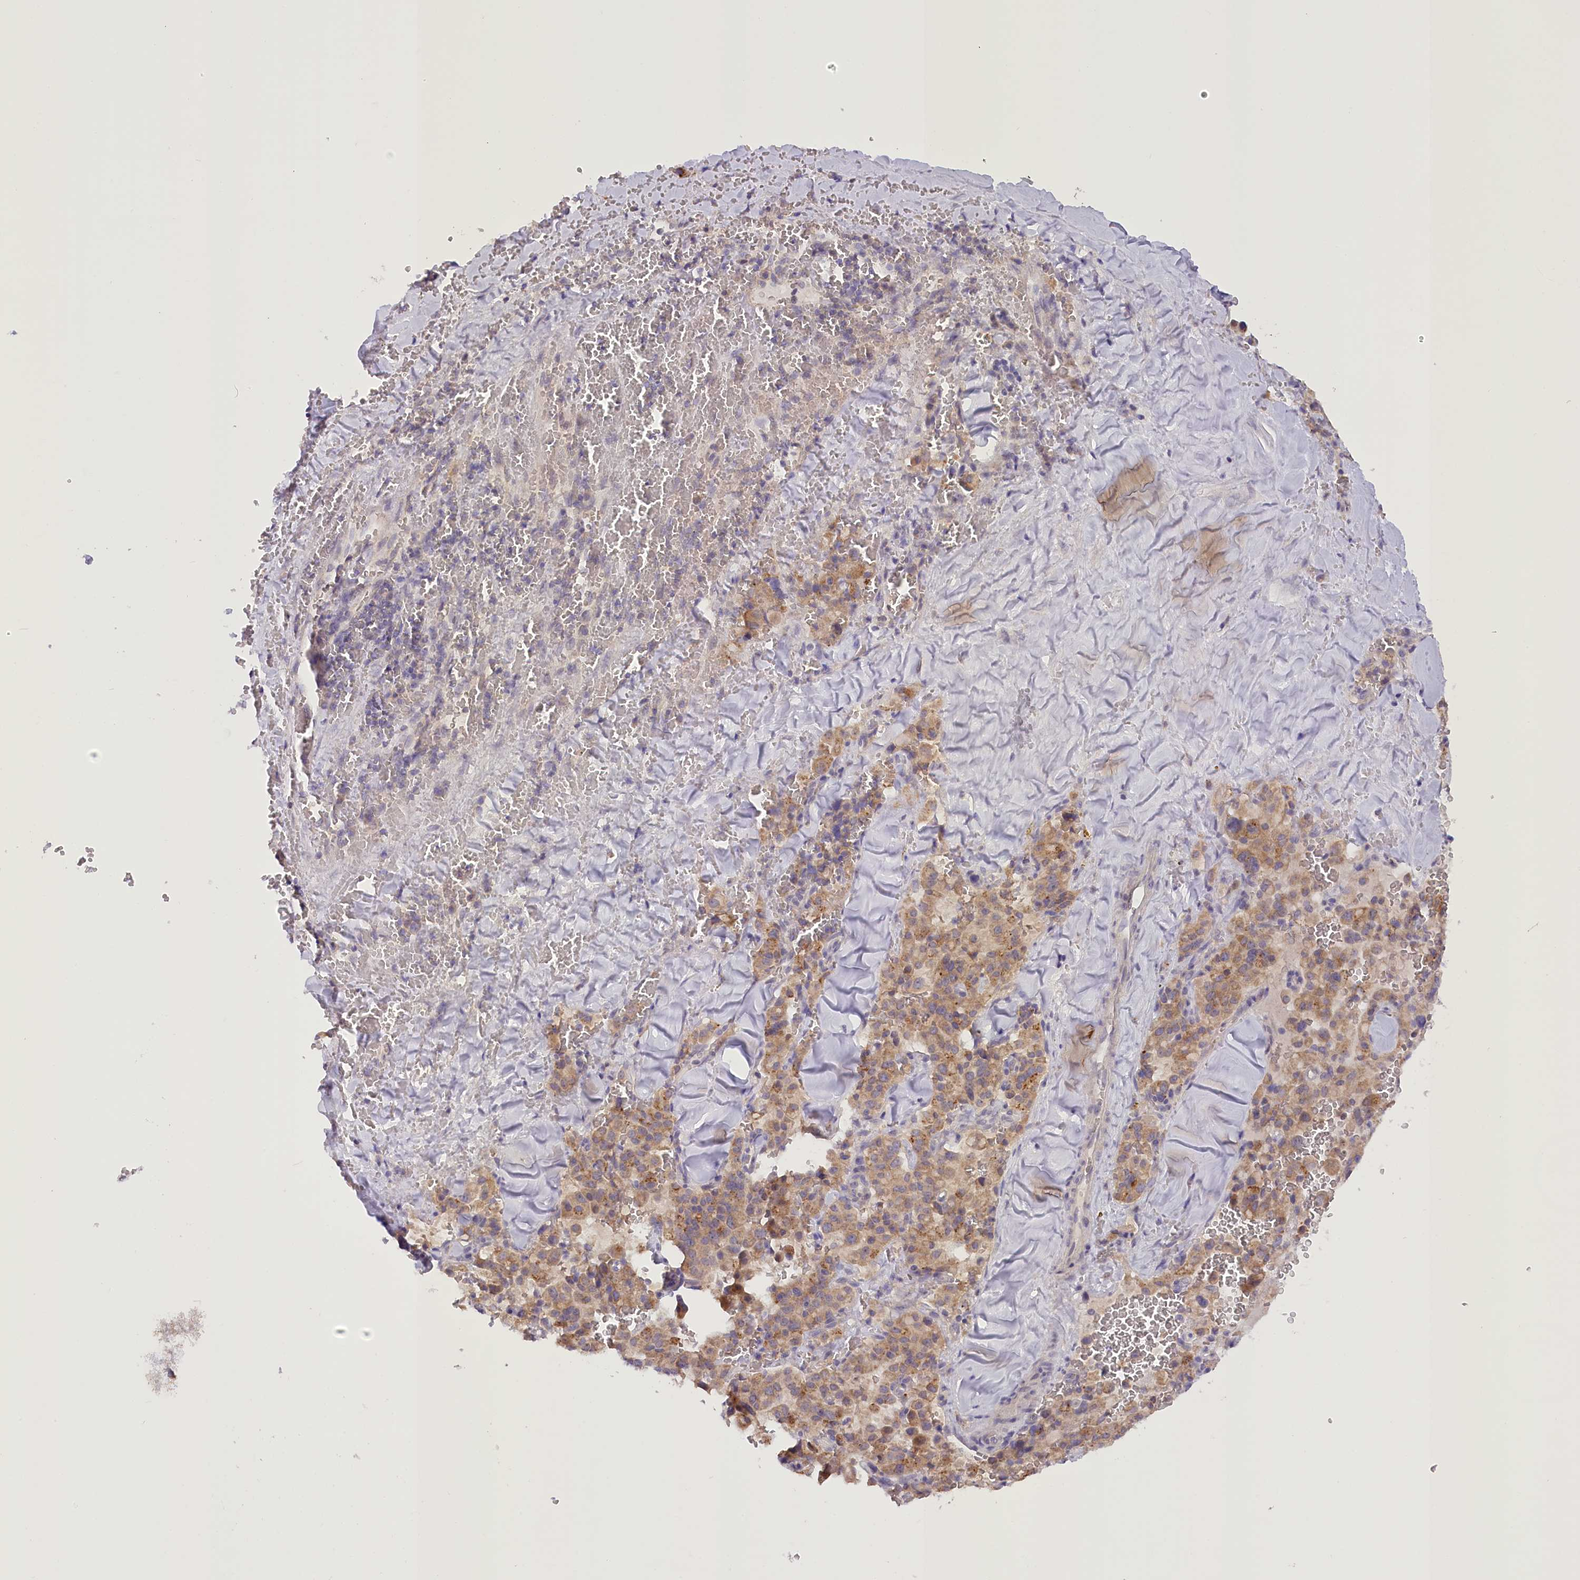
{"staining": {"intensity": "moderate", "quantity": ">75%", "location": "cytoplasmic/membranous"}, "tissue": "pancreatic cancer", "cell_type": "Tumor cells", "image_type": "cancer", "snomed": [{"axis": "morphology", "description": "Adenocarcinoma, NOS"}, {"axis": "topography", "description": "Pancreas"}], "caption": "Pancreatic cancer (adenocarcinoma) stained with a protein marker shows moderate staining in tumor cells.", "gene": "DCUN1D1", "patient": {"sex": "male", "age": 65}}